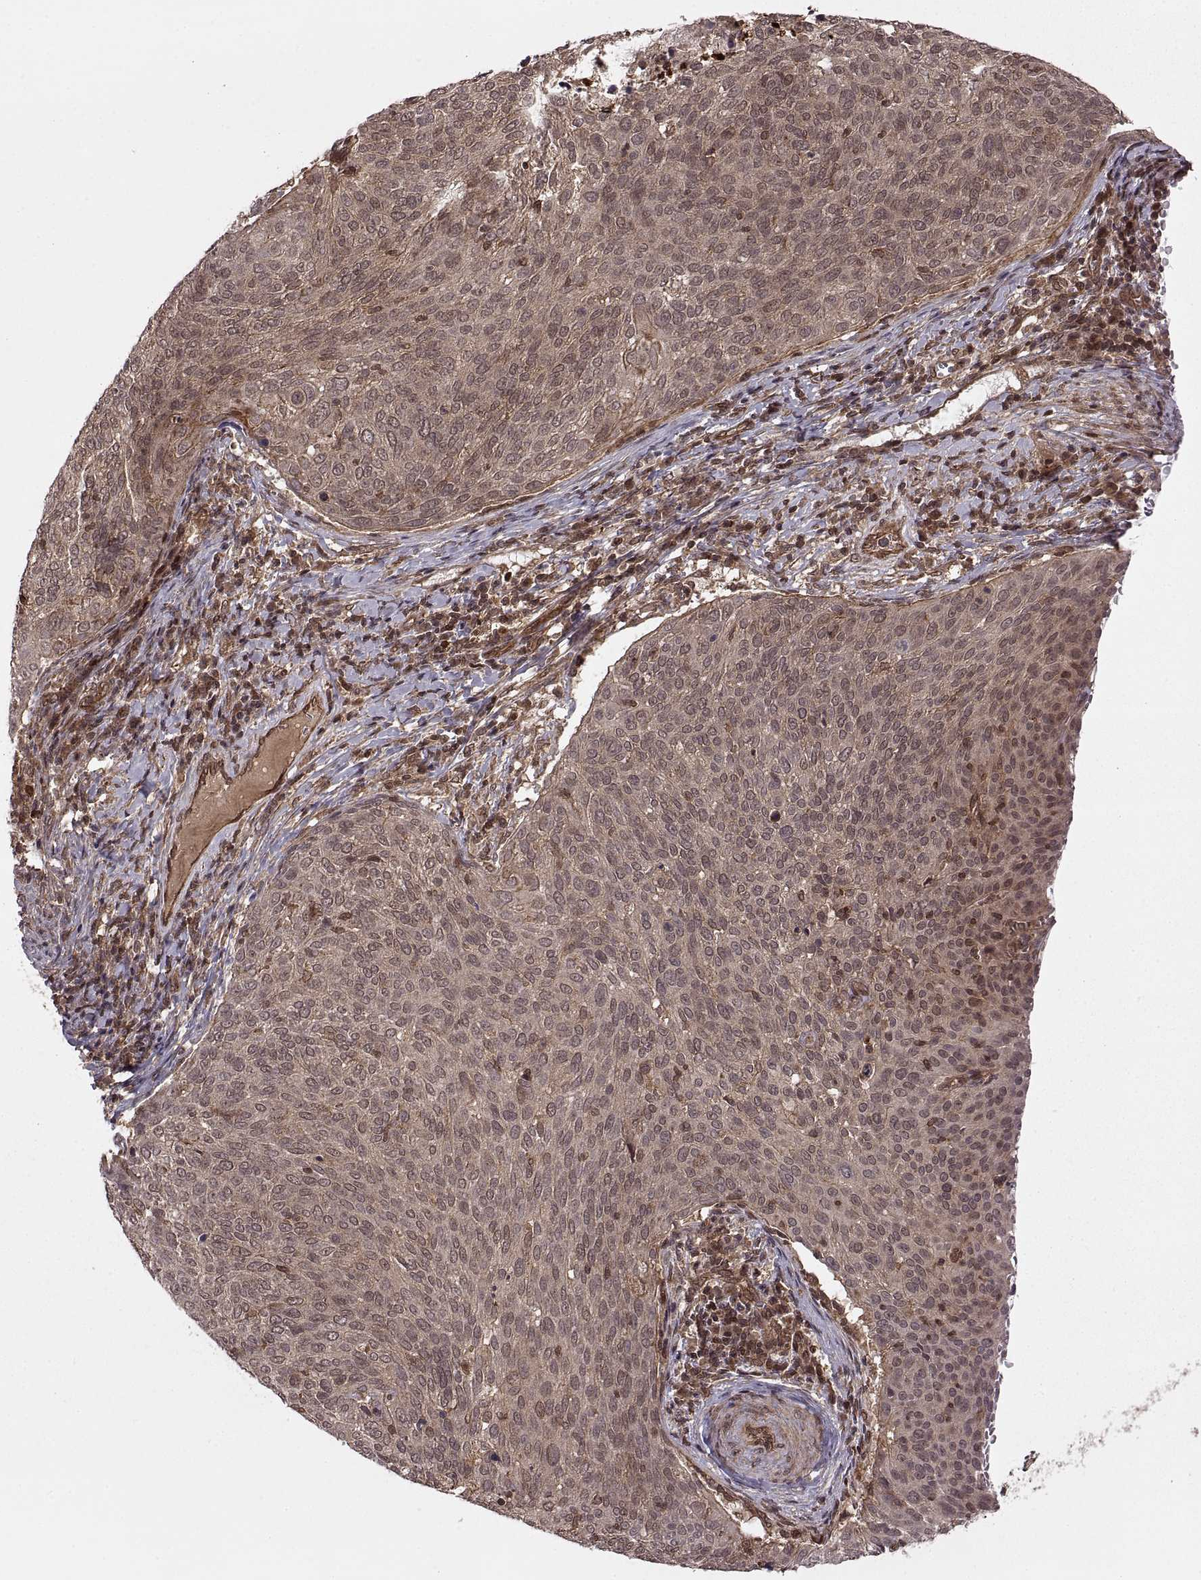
{"staining": {"intensity": "weak", "quantity": "25%-75%", "location": "cytoplasmic/membranous"}, "tissue": "cervical cancer", "cell_type": "Tumor cells", "image_type": "cancer", "snomed": [{"axis": "morphology", "description": "Squamous cell carcinoma, NOS"}, {"axis": "topography", "description": "Cervix"}], "caption": "This is an image of IHC staining of squamous cell carcinoma (cervical), which shows weak positivity in the cytoplasmic/membranous of tumor cells.", "gene": "DEDD", "patient": {"sex": "female", "age": 39}}